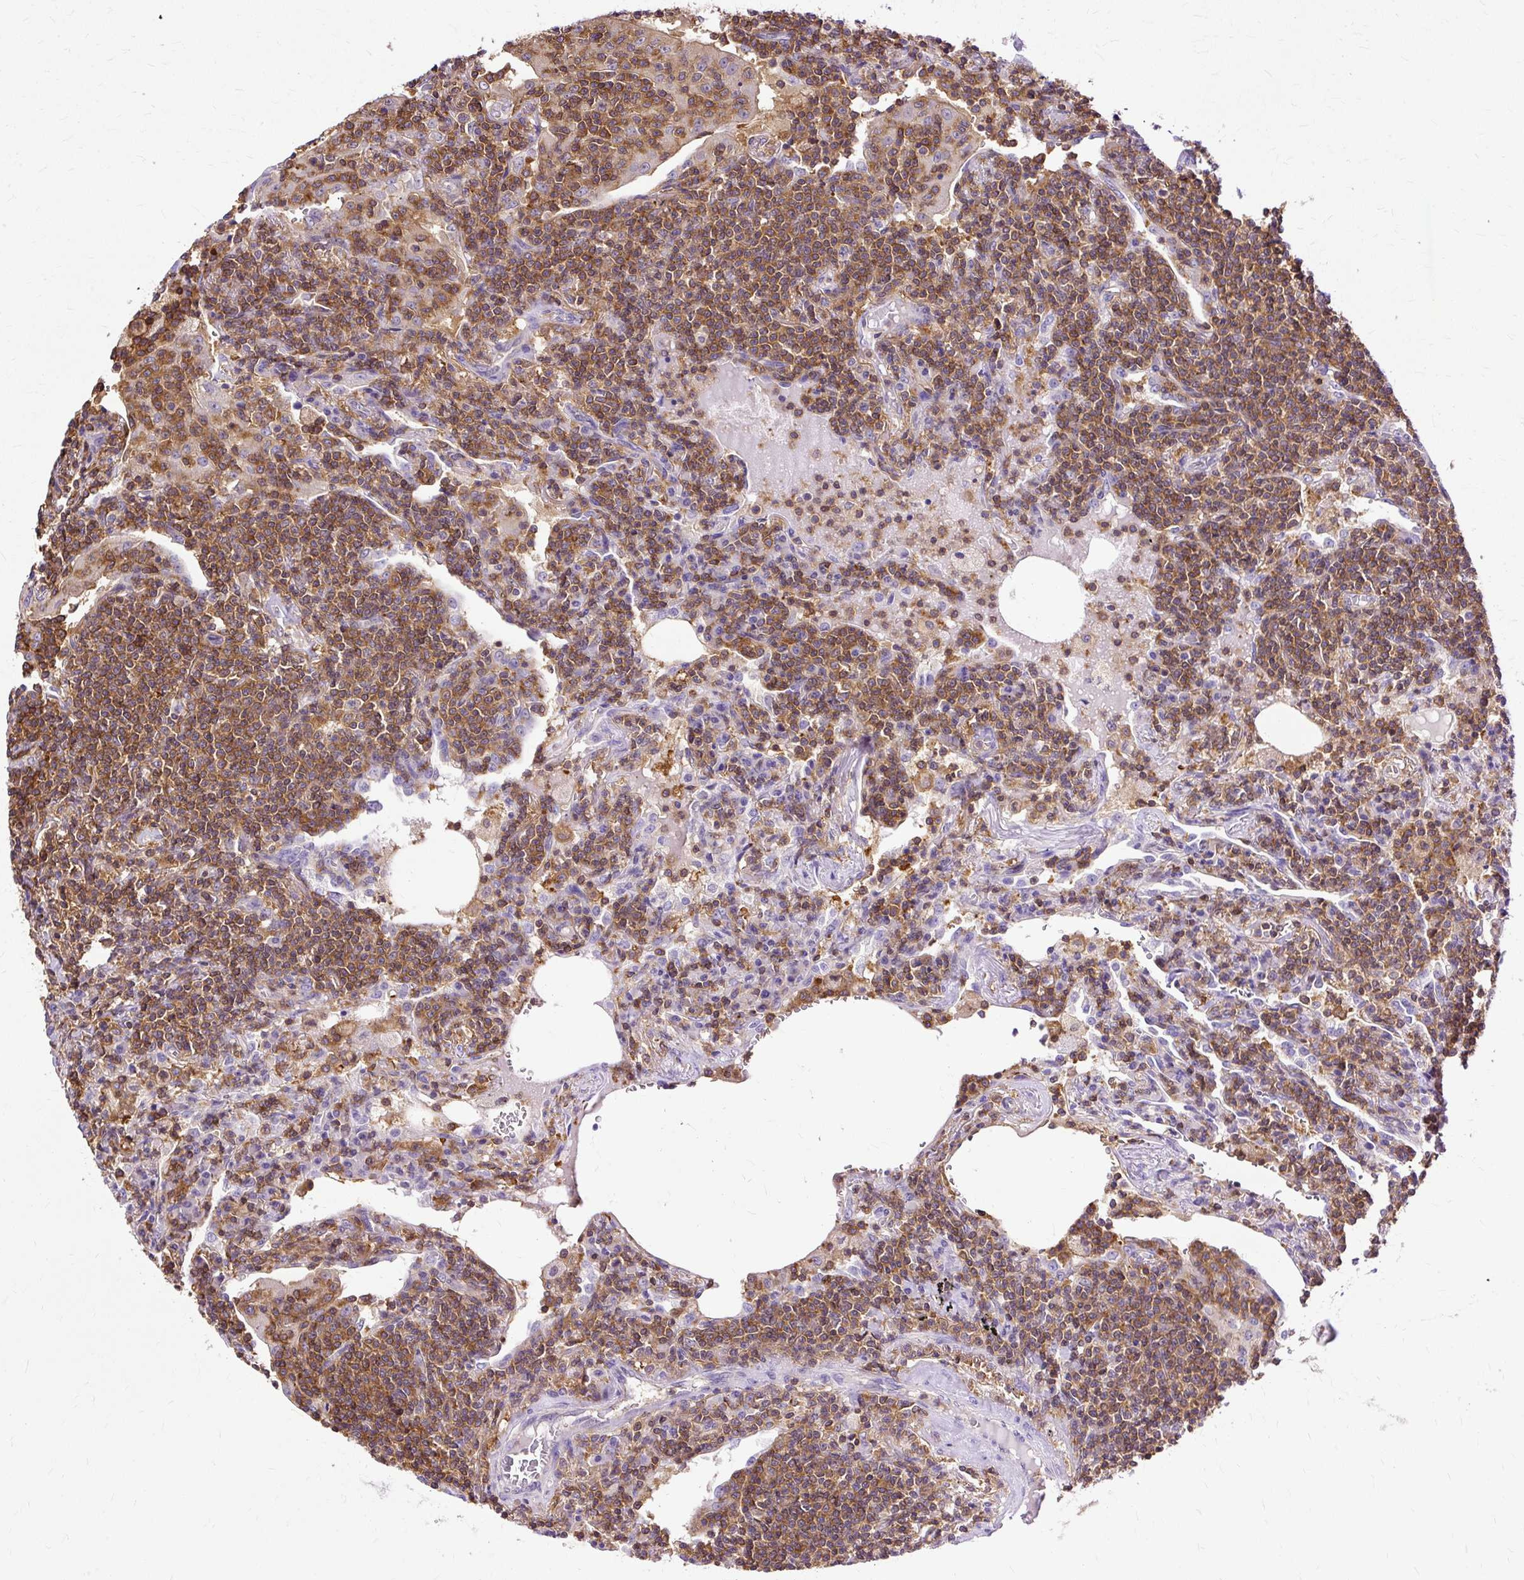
{"staining": {"intensity": "moderate", "quantity": ">75%", "location": "cytoplasmic/membranous"}, "tissue": "lymphoma", "cell_type": "Tumor cells", "image_type": "cancer", "snomed": [{"axis": "morphology", "description": "Malignant lymphoma, non-Hodgkin's type, Low grade"}, {"axis": "topography", "description": "Lung"}], "caption": "Tumor cells demonstrate moderate cytoplasmic/membranous staining in about >75% of cells in lymphoma.", "gene": "TWF2", "patient": {"sex": "female", "age": 71}}